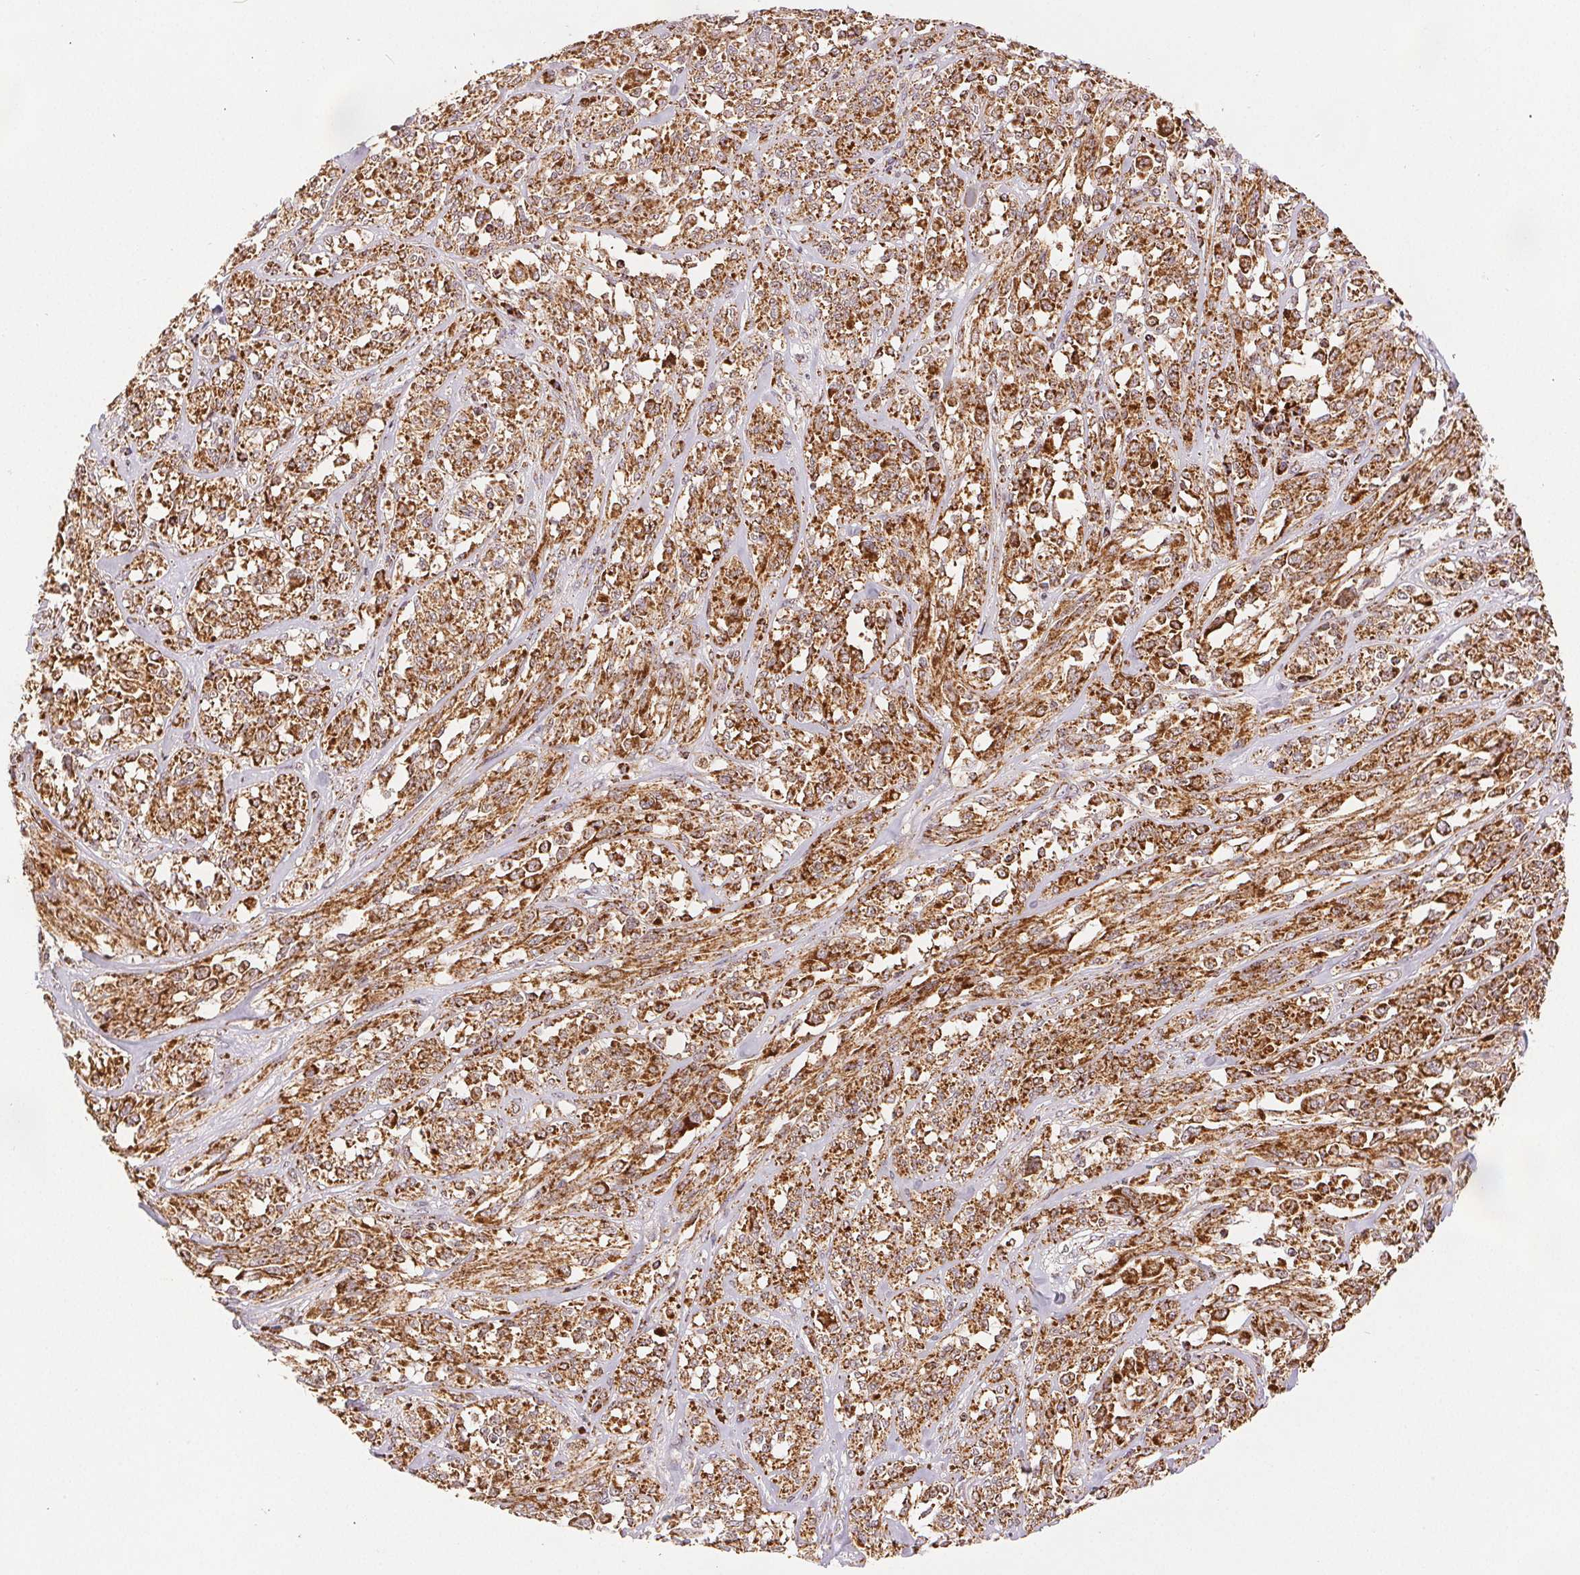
{"staining": {"intensity": "moderate", "quantity": ">75%", "location": "cytoplasmic/membranous"}, "tissue": "melanoma", "cell_type": "Tumor cells", "image_type": "cancer", "snomed": [{"axis": "morphology", "description": "Malignant melanoma, NOS"}, {"axis": "topography", "description": "Skin"}], "caption": "Malignant melanoma was stained to show a protein in brown. There is medium levels of moderate cytoplasmic/membranous staining in about >75% of tumor cells.", "gene": "SDHB", "patient": {"sex": "female", "age": 91}}